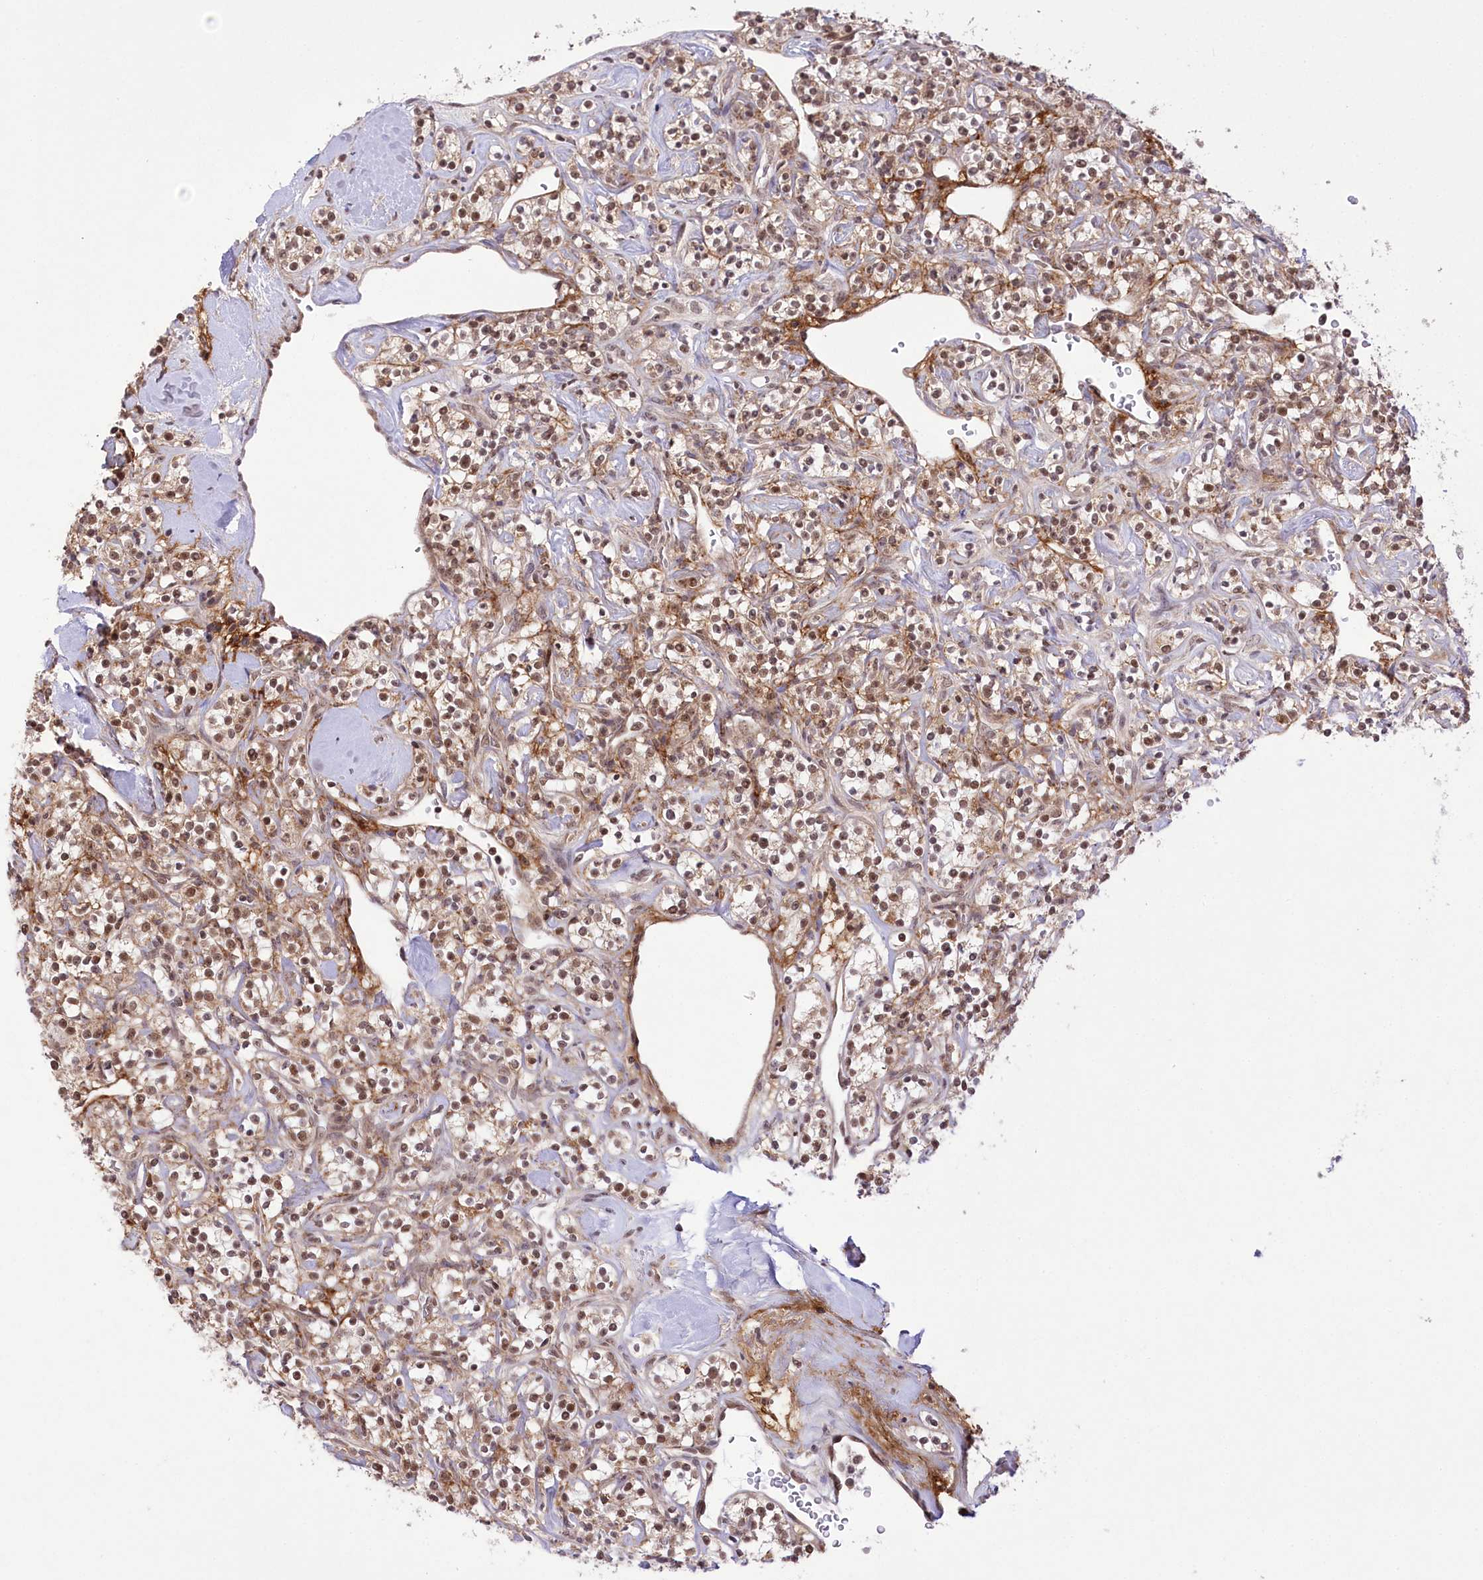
{"staining": {"intensity": "moderate", "quantity": ">75%", "location": "cytoplasmic/membranous,nuclear"}, "tissue": "renal cancer", "cell_type": "Tumor cells", "image_type": "cancer", "snomed": [{"axis": "morphology", "description": "Adenocarcinoma, NOS"}, {"axis": "topography", "description": "Kidney"}], "caption": "Protein positivity by immunohistochemistry exhibits moderate cytoplasmic/membranous and nuclear staining in approximately >75% of tumor cells in renal adenocarcinoma.", "gene": "ZMAT2", "patient": {"sex": "male", "age": 77}}